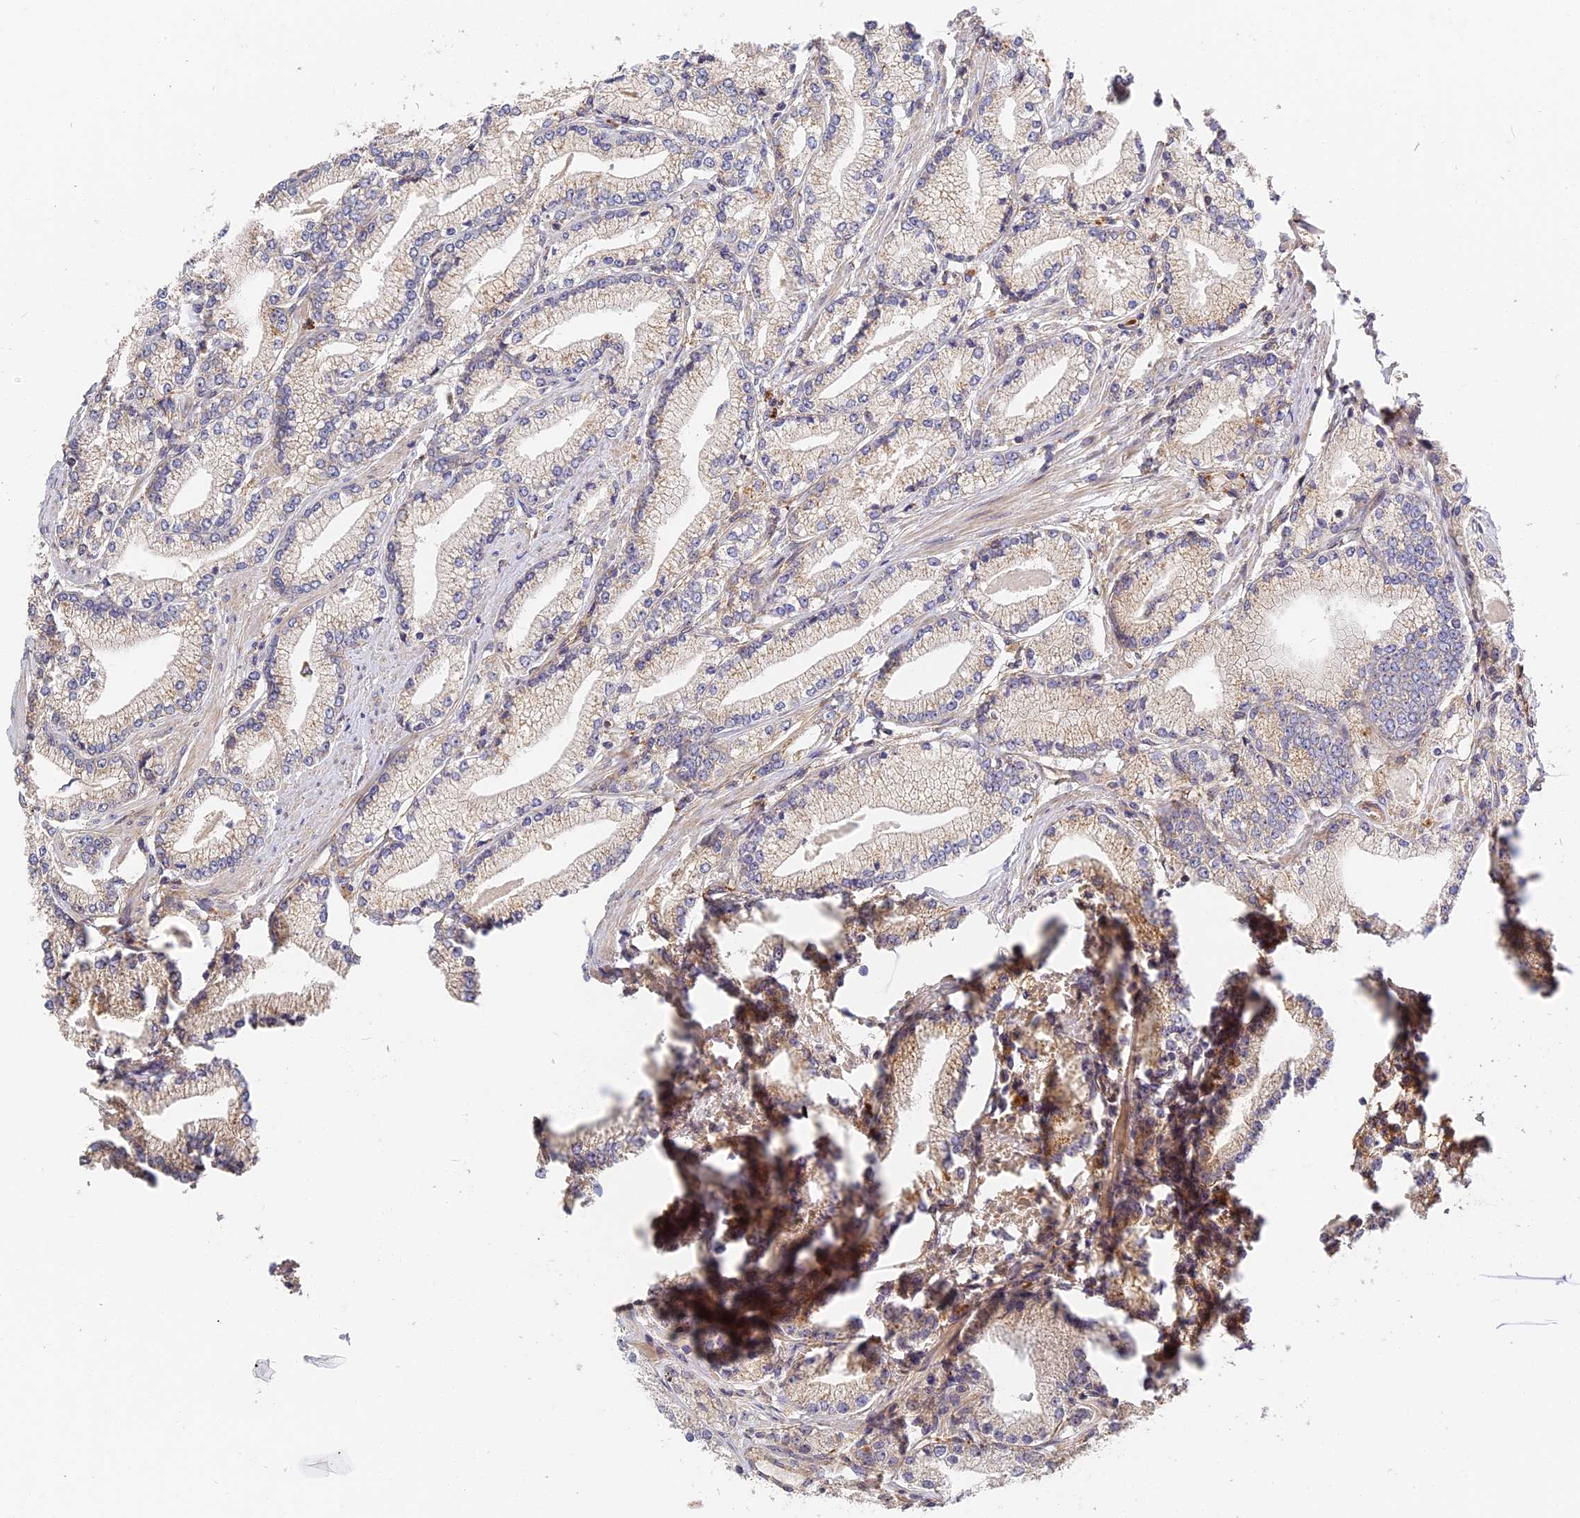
{"staining": {"intensity": "moderate", "quantity": "<25%", "location": "cytoplasmic/membranous"}, "tissue": "prostate cancer", "cell_type": "Tumor cells", "image_type": "cancer", "snomed": [{"axis": "morphology", "description": "Adenocarcinoma, High grade"}, {"axis": "topography", "description": "Prostate"}], "caption": "Immunohistochemical staining of prostate cancer demonstrates moderate cytoplasmic/membranous protein positivity in approximately <25% of tumor cells.", "gene": "MISP3", "patient": {"sex": "male", "age": 67}}